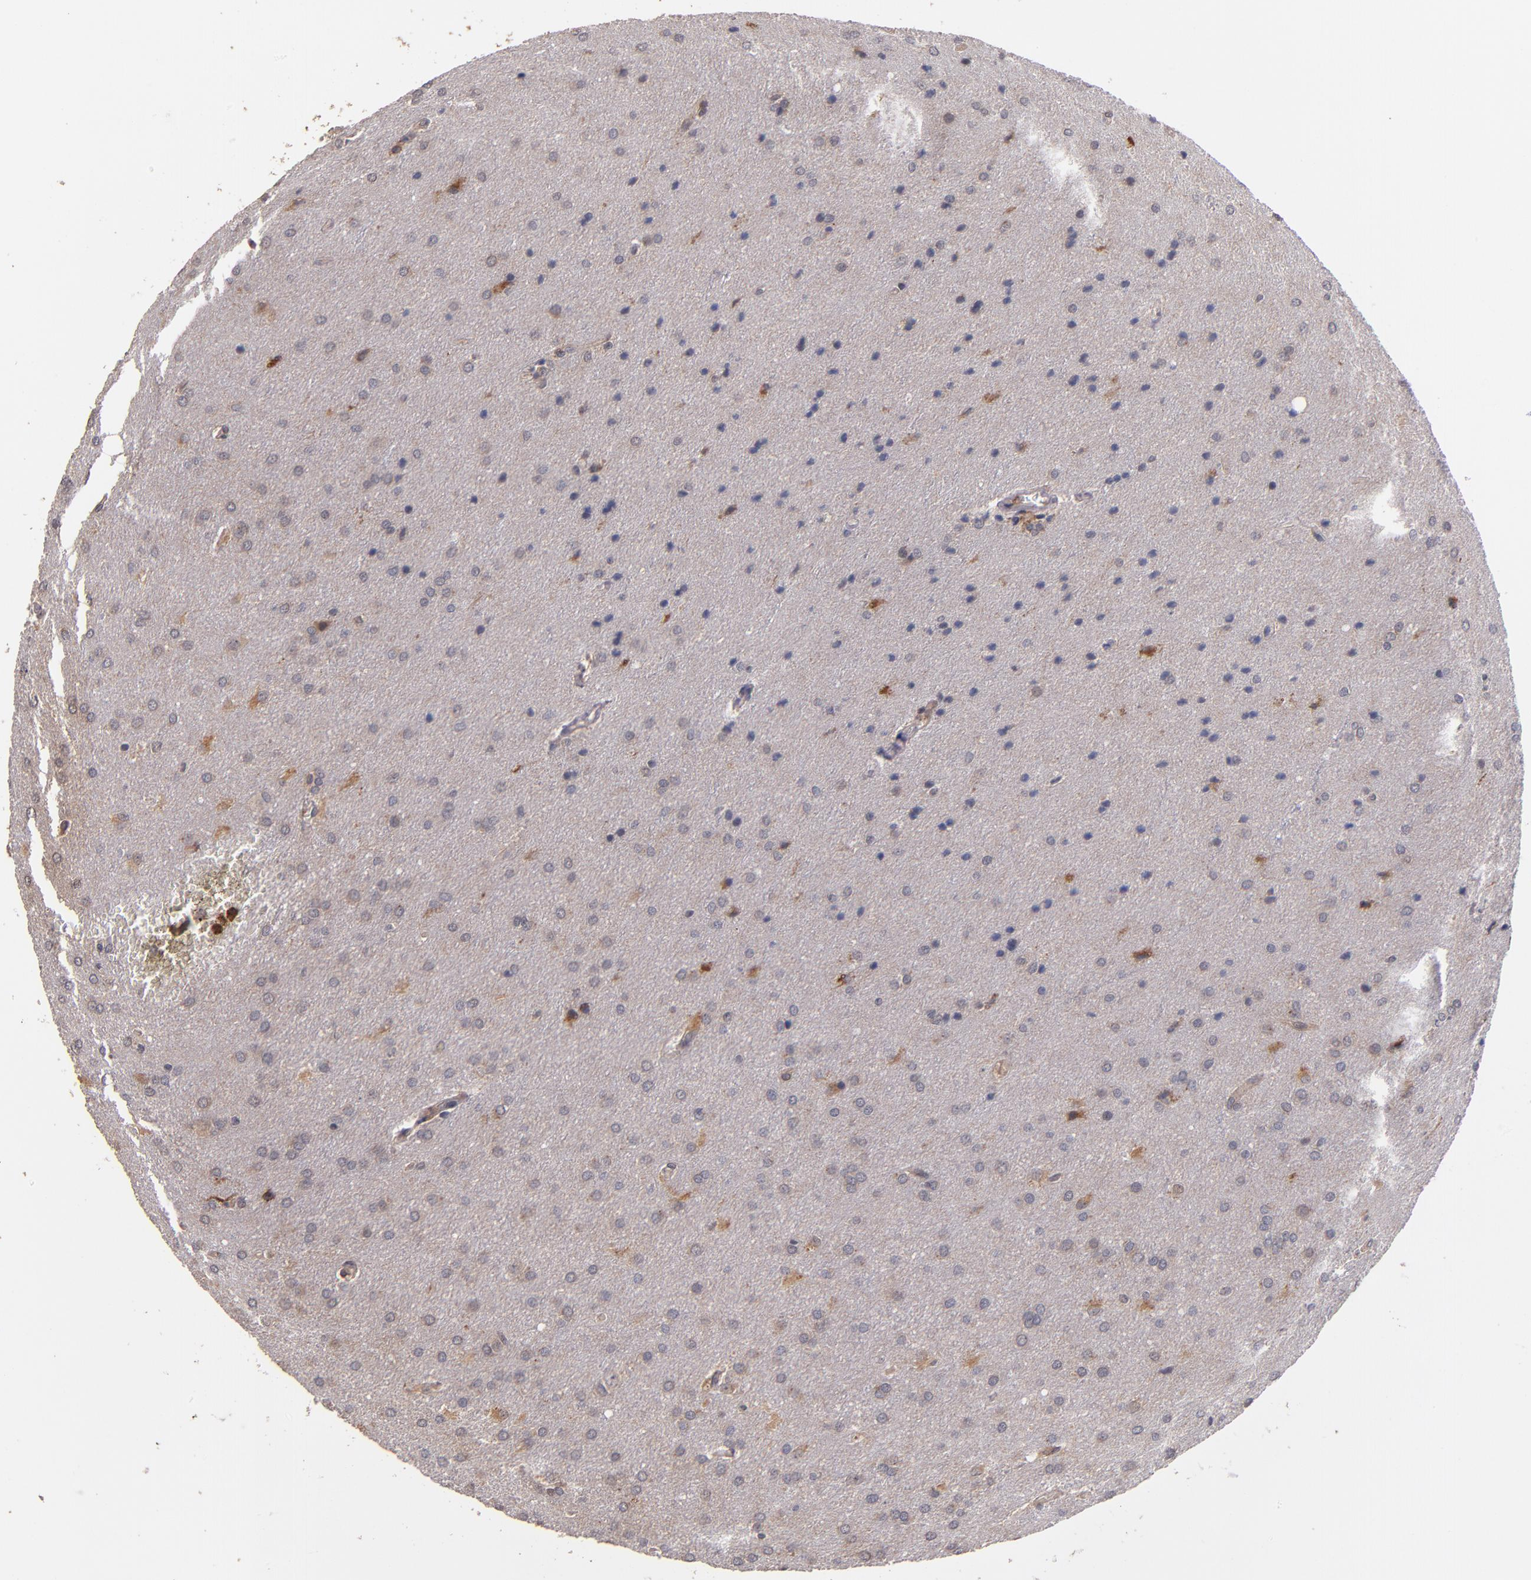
{"staining": {"intensity": "moderate", "quantity": "<25%", "location": "cytoplasmic/membranous"}, "tissue": "glioma", "cell_type": "Tumor cells", "image_type": "cancer", "snomed": [{"axis": "morphology", "description": "Glioma, malignant, Low grade"}, {"axis": "topography", "description": "Brain"}], "caption": "High-magnification brightfield microscopy of glioma stained with DAB (brown) and counterstained with hematoxylin (blue). tumor cells exhibit moderate cytoplasmic/membranous positivity is identified in about<25% of cells. The protein of interest is stained brown, and the nuclei are stained in blue (DAB (3,3'-diaminobenzidine) IHC with brightfield microscopy, high magnification).", "gene": "TTLL12", "patient": {"sex": "female", "age": 32}}